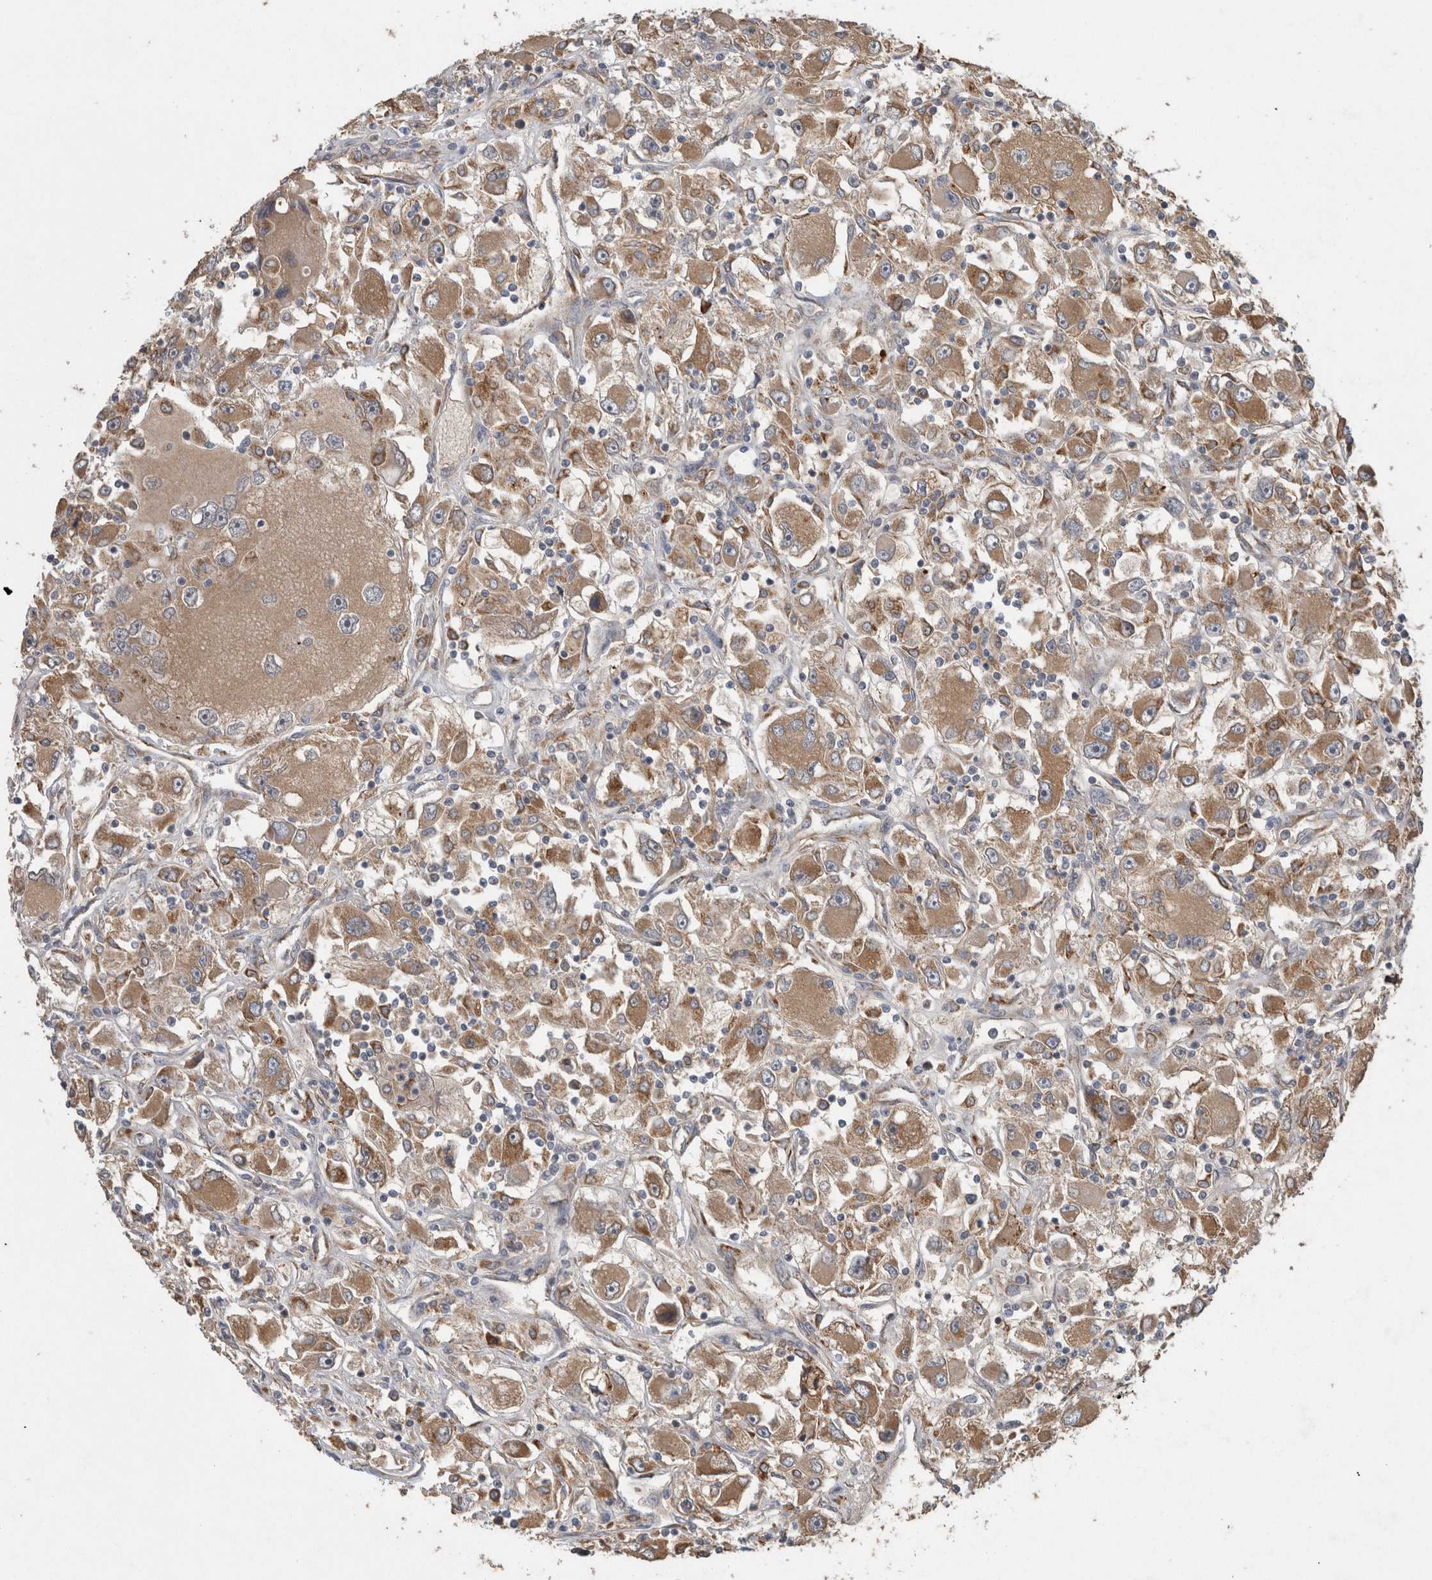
{"staining": {"intensity": "moderate", "quantity": ">75%", "location": "cytoplasmic/membranous"}, "tissue": "renal cancer", "cell_type": "Tumor cells", "image_type": "cancer", "snomed": [{"axis": "morphology", "description": "Adenocarcinoma, NOS"}, {"axis": "topography", "description": "Kidney"}], "caption": "Renal cancer (adenocarcinoma) stained for a protein shows moderate cytoplasmic/membranous positivity in tumor cells. The staining is performed using DAB brown chromogen to label protein expression. The nuclei are counter-stained blue using hematoxylin.", "gene": "ADGRL3", "patient": {"sex": "female", "age": 52}}